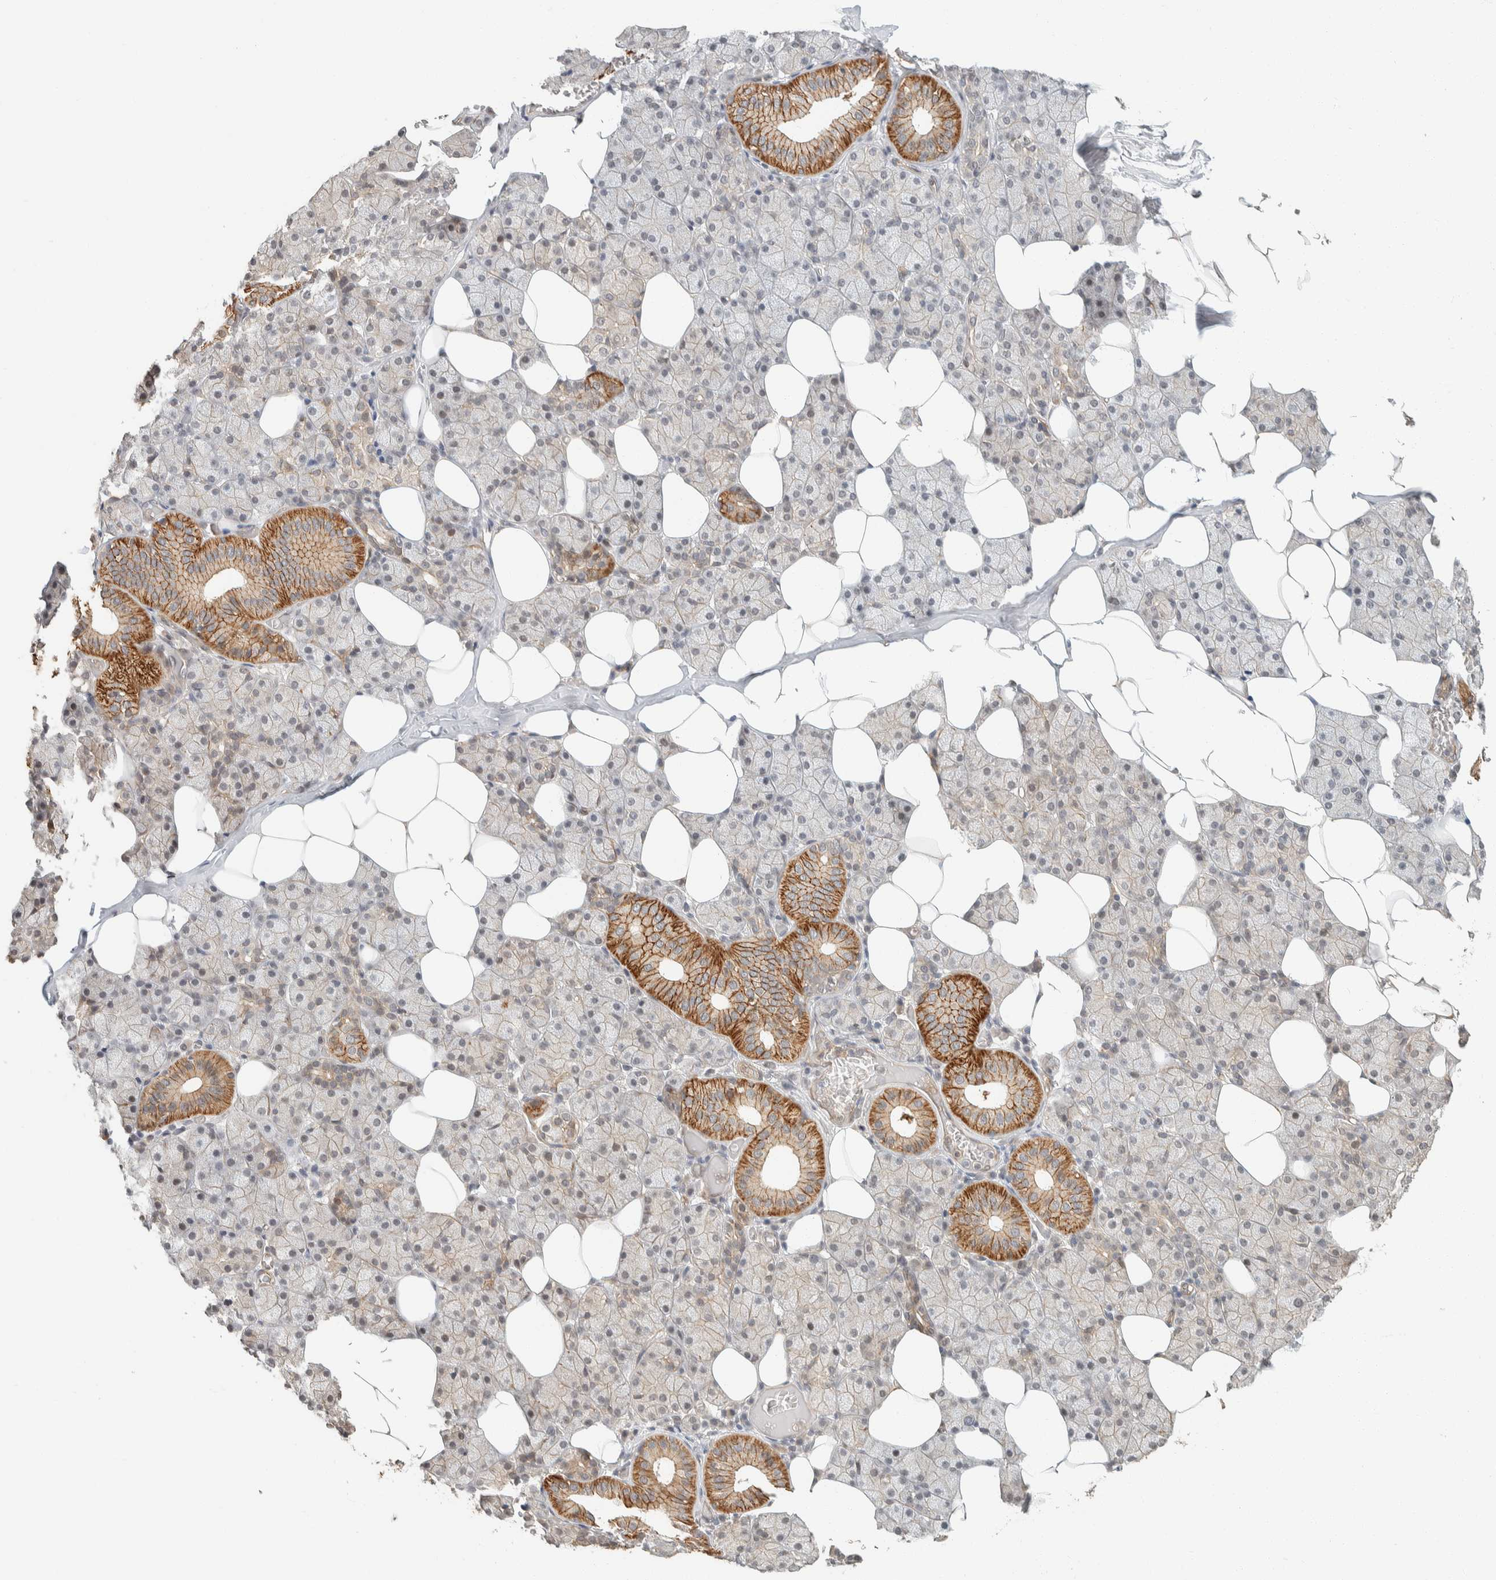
{"staining": {"intensity": "moderate", "quantity": "<25%", "location": "cytoplasmic/membranous"}, "tissue": "salivary gland", "cell_type": "Glandular cells", "image_type": "normal", "snomed": [{"axis": "morphology", "description": "Normal tissue, NOS"}, {"axis": "topography", "description": "Salivary gland"}], "caption": "This photomicrograph reveals immunohistochemistry staining of benign human salivary gland, with low moderate cytoplasmic/membranous positivity in approximately <25% of glandular cells.", "gene": "ZBTB2", "patient": {"sex": "female", "age": 33}}